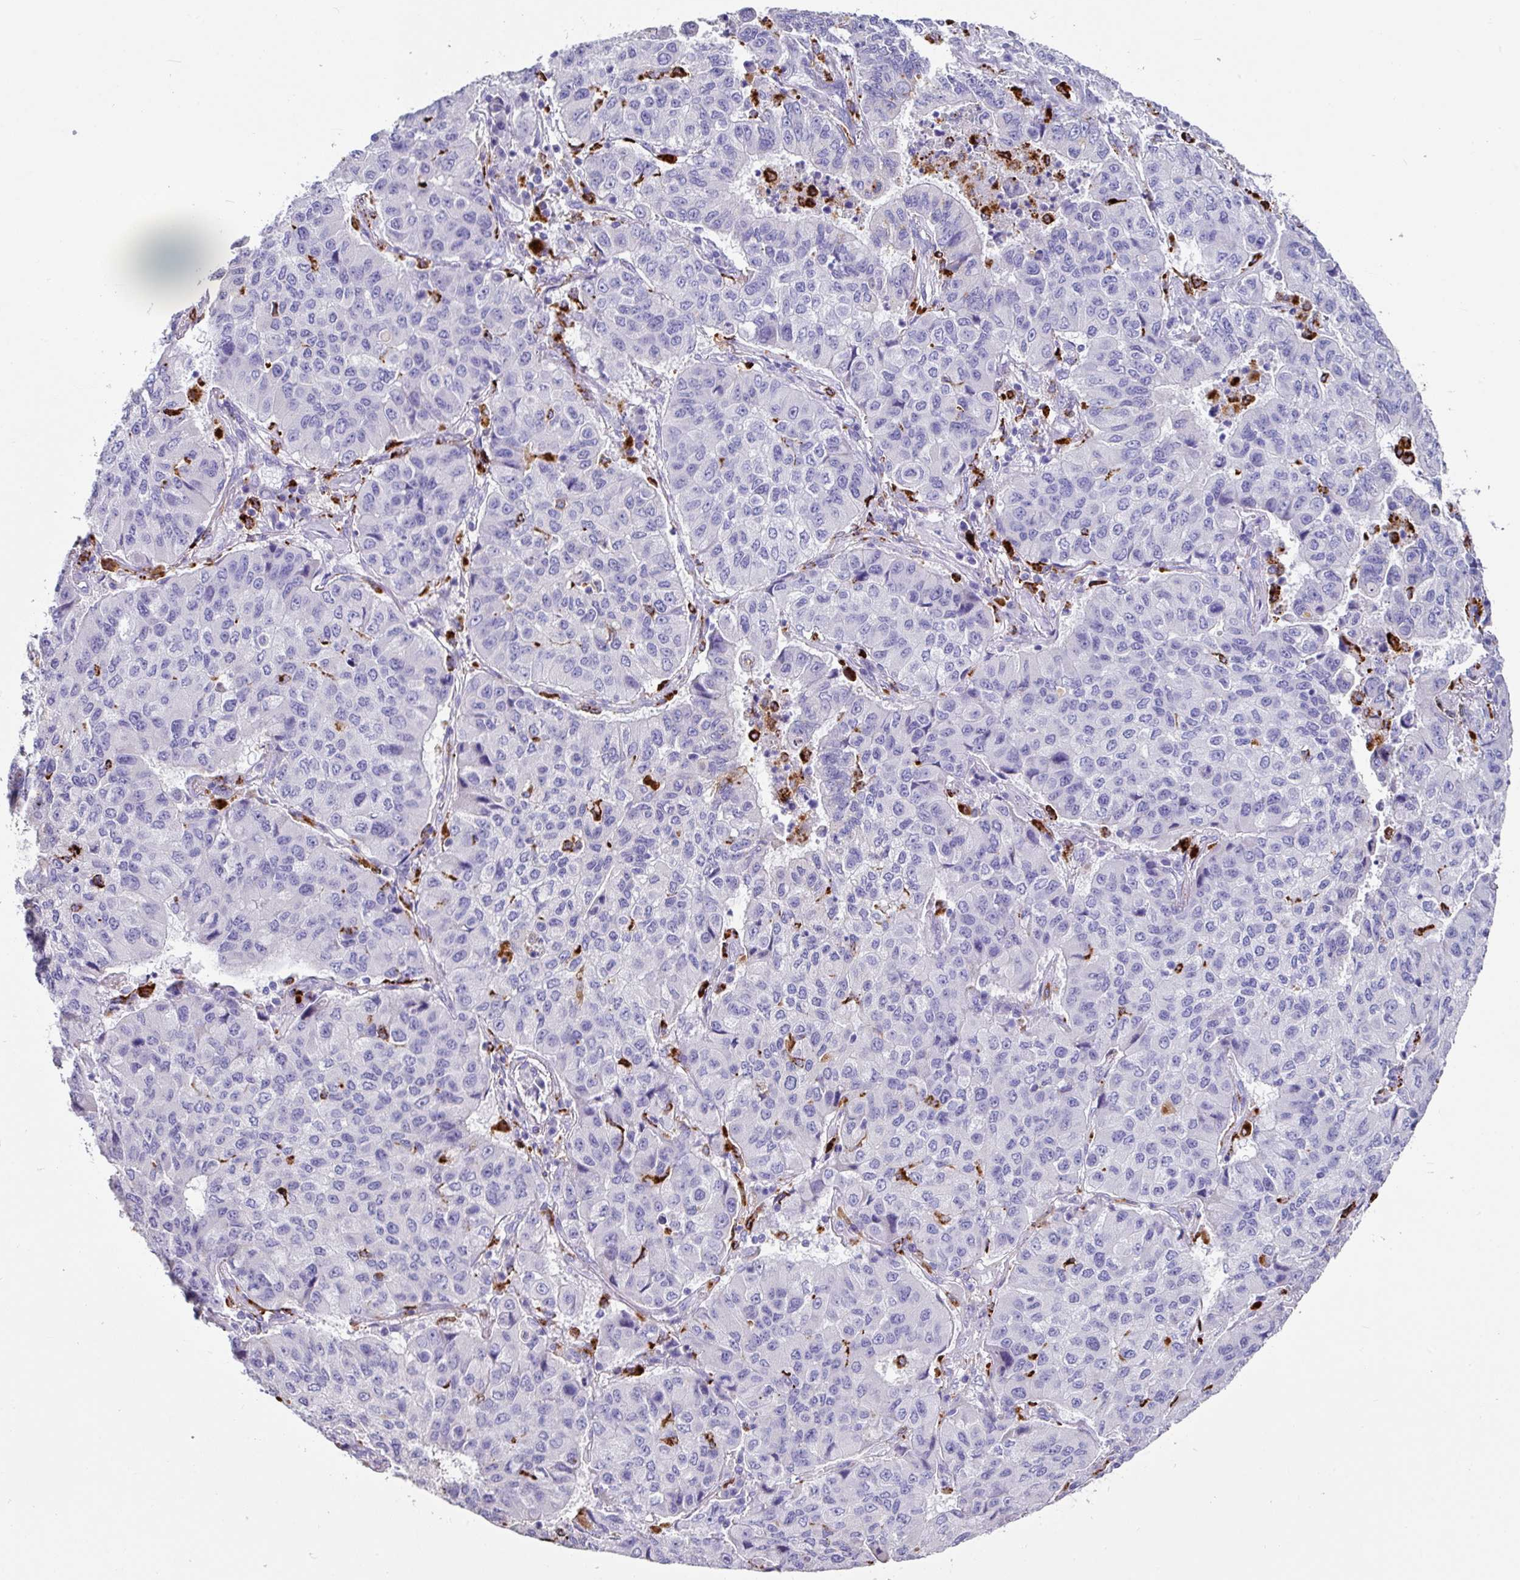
{"staining": {"intensity": "negative", "quantity": "none", "location": "none"}, "tissue": "lung cancer", "cell_type": "Tumor cells", "image_type": "cancer", "snomed": [{"axis": "morphology", "description": "Squamous cell carcinoma, NOS"}, {"axis": "topography", "description": "Lung"}], "caption": "Protein analysis of lung cancer exhibits no significant expression in tumor cells. (DAB (3,3'-diaminobenzidine) immunohistochemistry (IHC), high magnification).", "gene": "CPVL", "patient": {"sex": "male", "age": 74}}